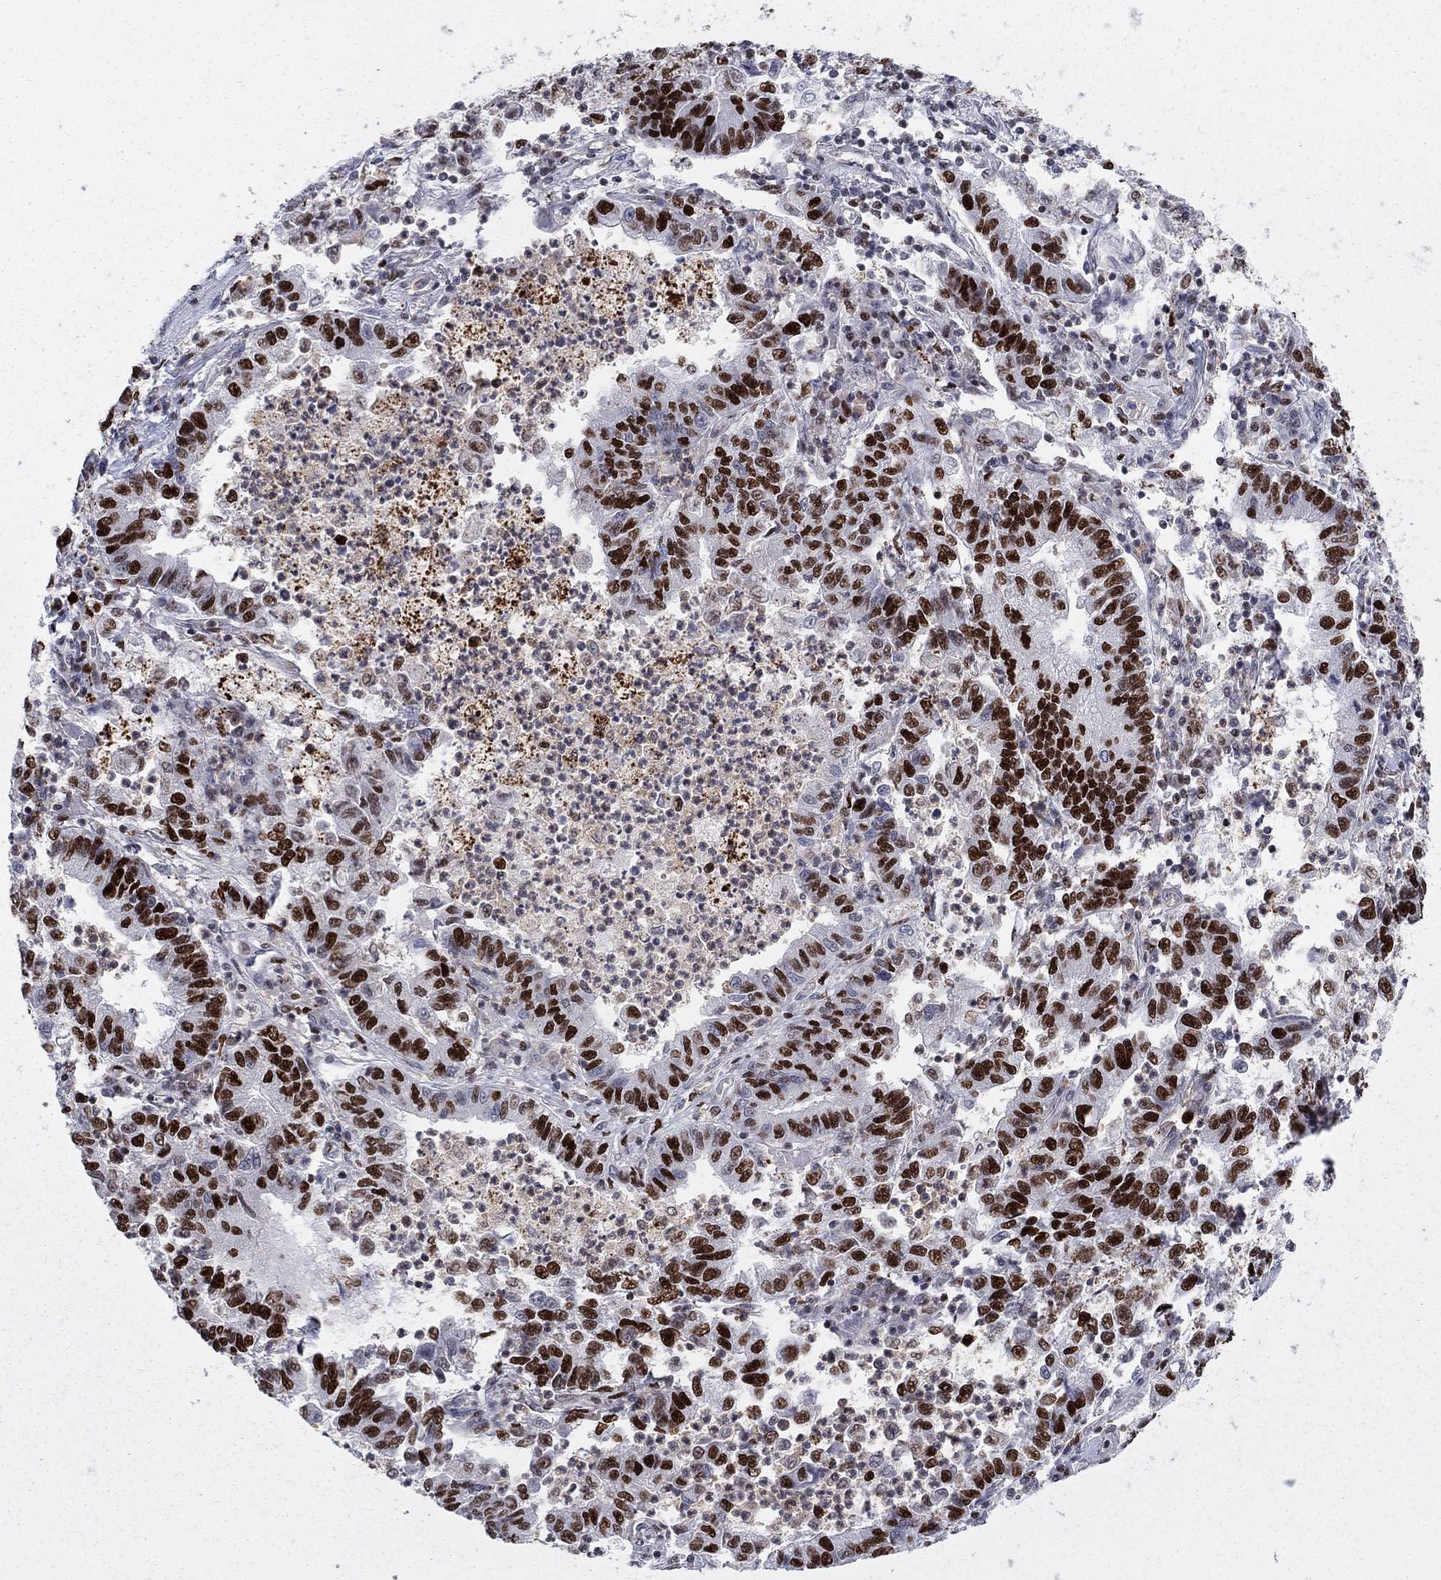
{"staining": {"intensity": "strong", "quantity": ">75%", "location": "nuclear"}, "tissue": "lung cancer", "cell_type": "Tumor cells", "image_type": "cancer", "snomed": [{"axis": "morphology", "description": "Adenocarcinoma, NOS"}, {"axis": "topography", "description": "Lung"}], "caption": "There is high levels of strong nuclear positivity in tumor cells of lung cancer, as demonstrated by immunohistochemical staining (brown color).", "gene": "ZNHIT3", "patient": {"sex": "female", "age": 57}}